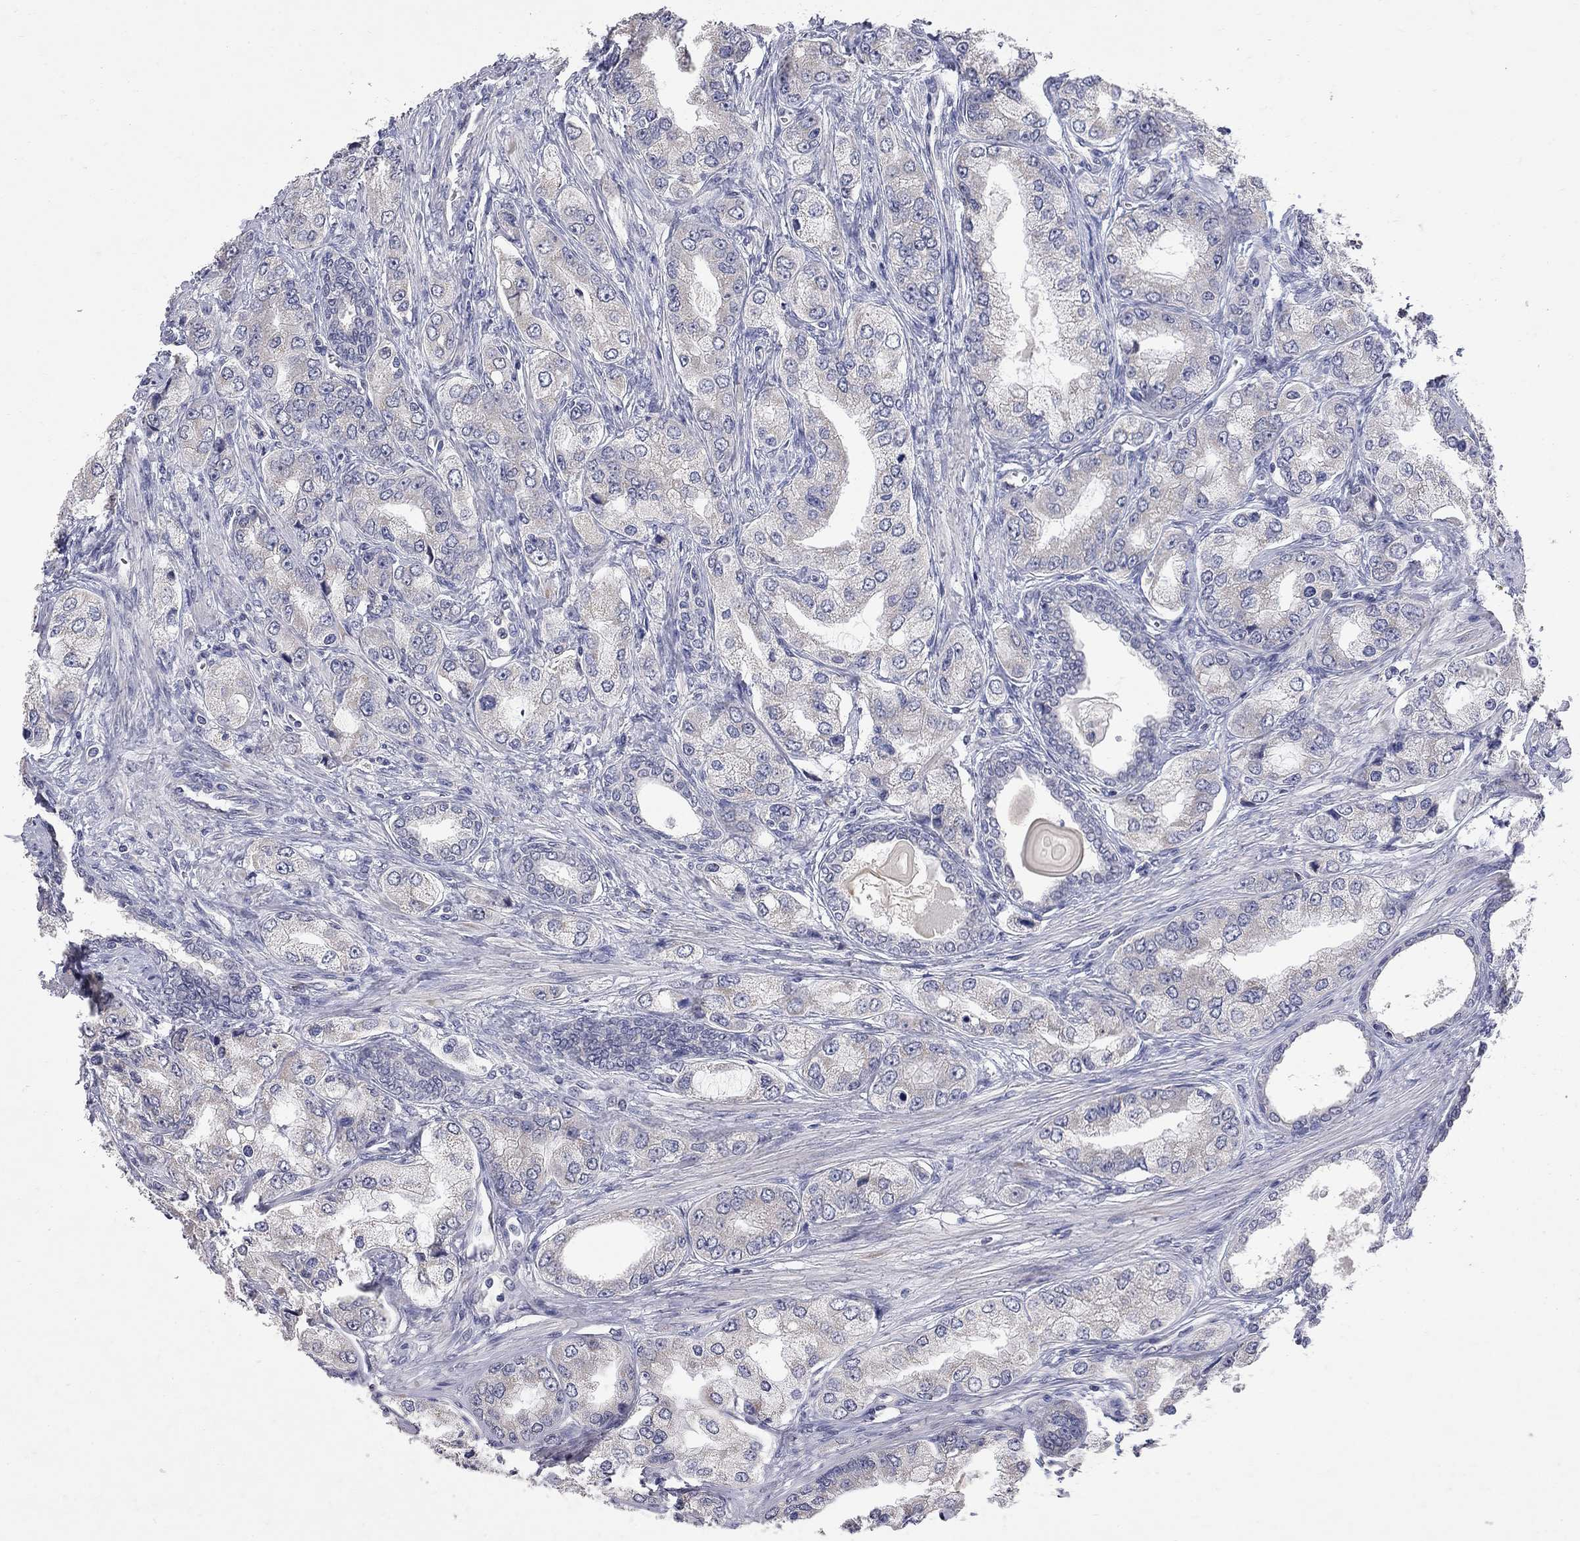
{"staining": {"intensity": "negative", "quantity": "none", "location": "none"}, "tissue": "prostate cancer", "cell_type": "Tumor cells", "image_type": "cancer", "snomed": [{"axis": "morphology", "description": "Adenocarcinoma, Low grade"}, {"axis": "topography", "description": "Prostate"}], "caption": "This image is of prostate cancer stained with immunohistochemistry to label a protein in brown with the nuclei are counter-stained blue. There is no positivity in tumor cells.", "gene": "NOS2", "patient": {"sex": "male", "age": 69}}